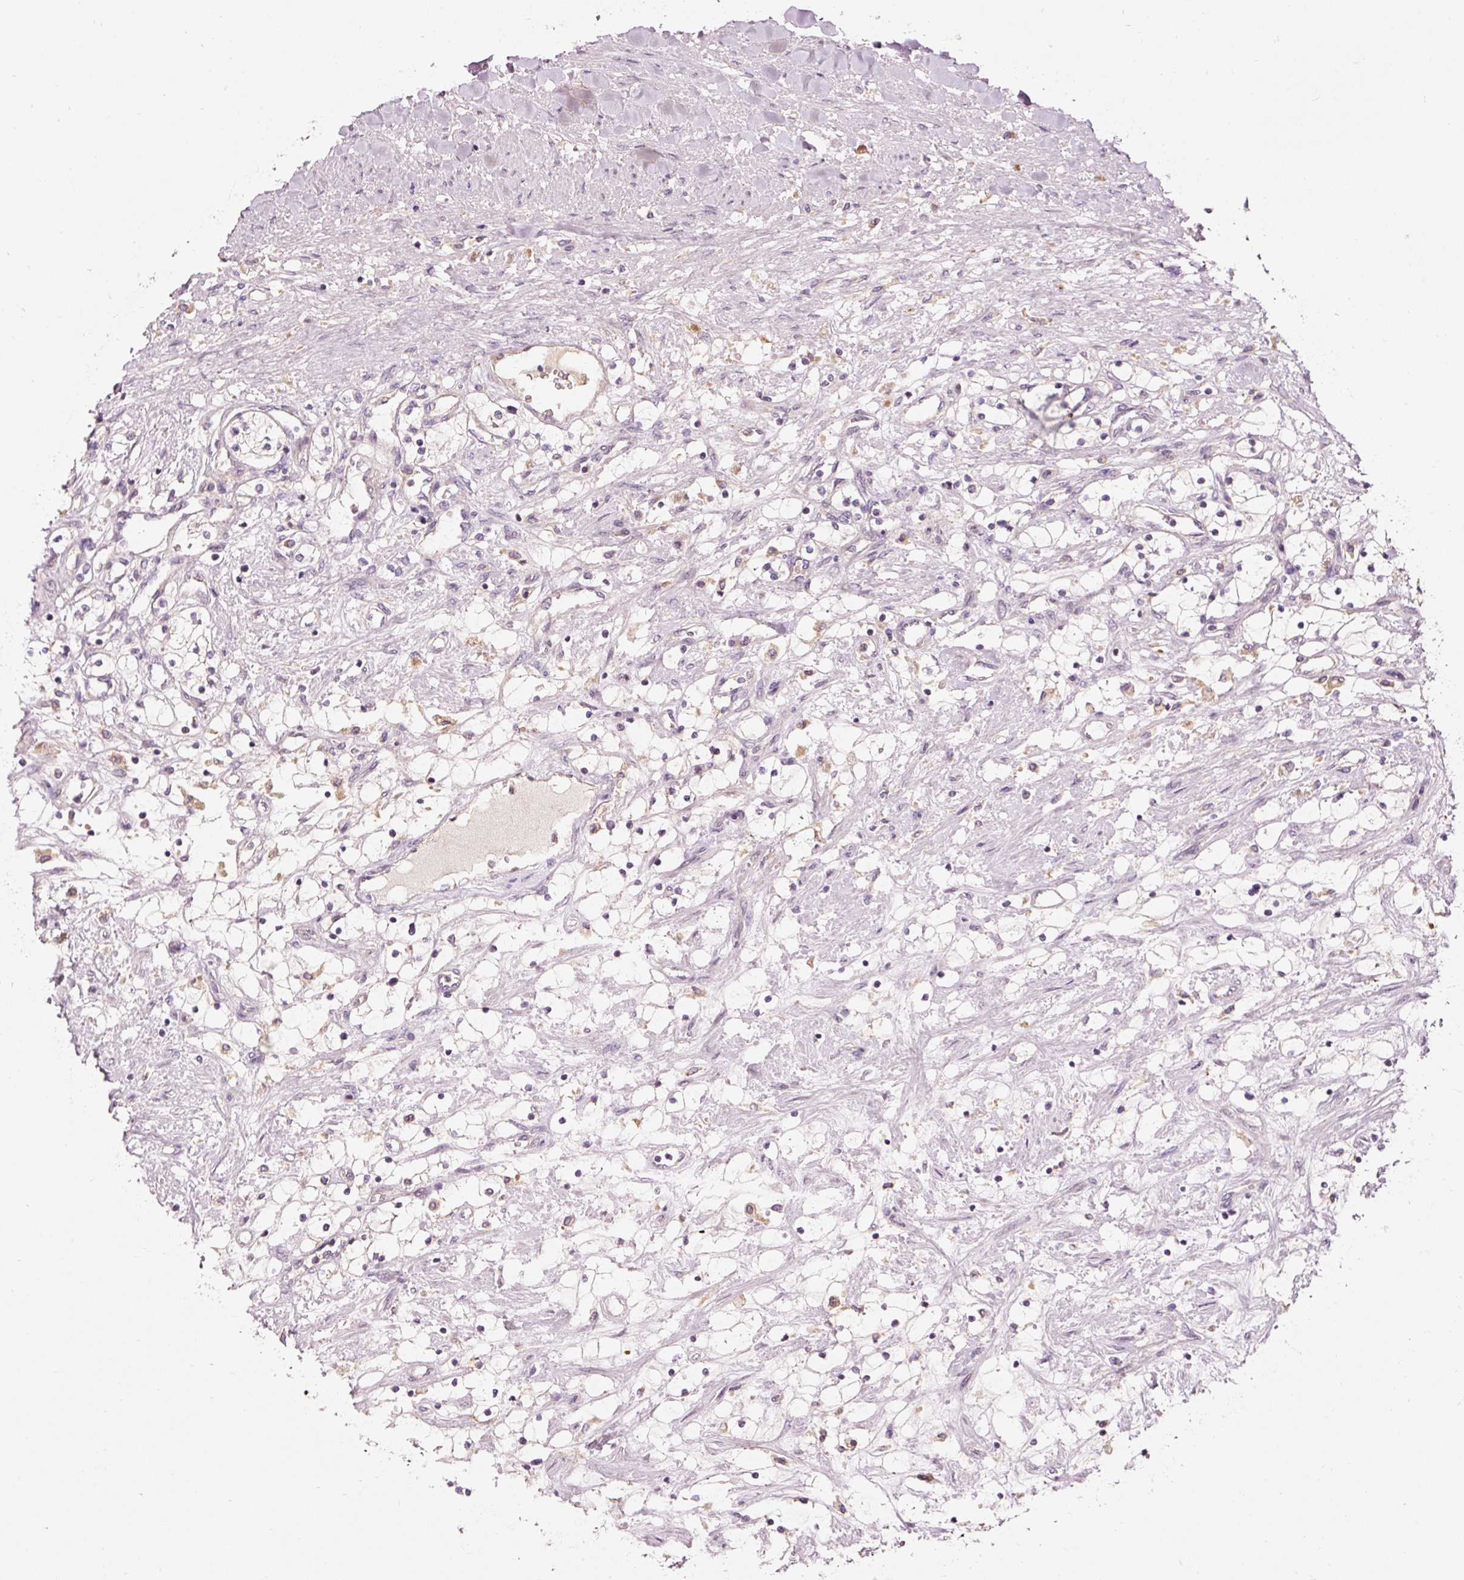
{"staining": {"intensity": "negative", "quantity": "none", "location": "none"}, "tissue": "renal cancer", "cell_type": "Tumor cells", "image_type": "cancer", "snomed": [{"axis": "morphology", "description": "Adenocarcinoma, NOS"}, {"axis": "topography", "description": "Kidney"}], "caption": "This image is of renal cancer stained with immunohistochemistry to label a protein in brown with the nuclei are counter-stained blue. There is no staining in tumor cells.", "gene": "NAPA", "patient": {"sex": "male", "age": 68}}